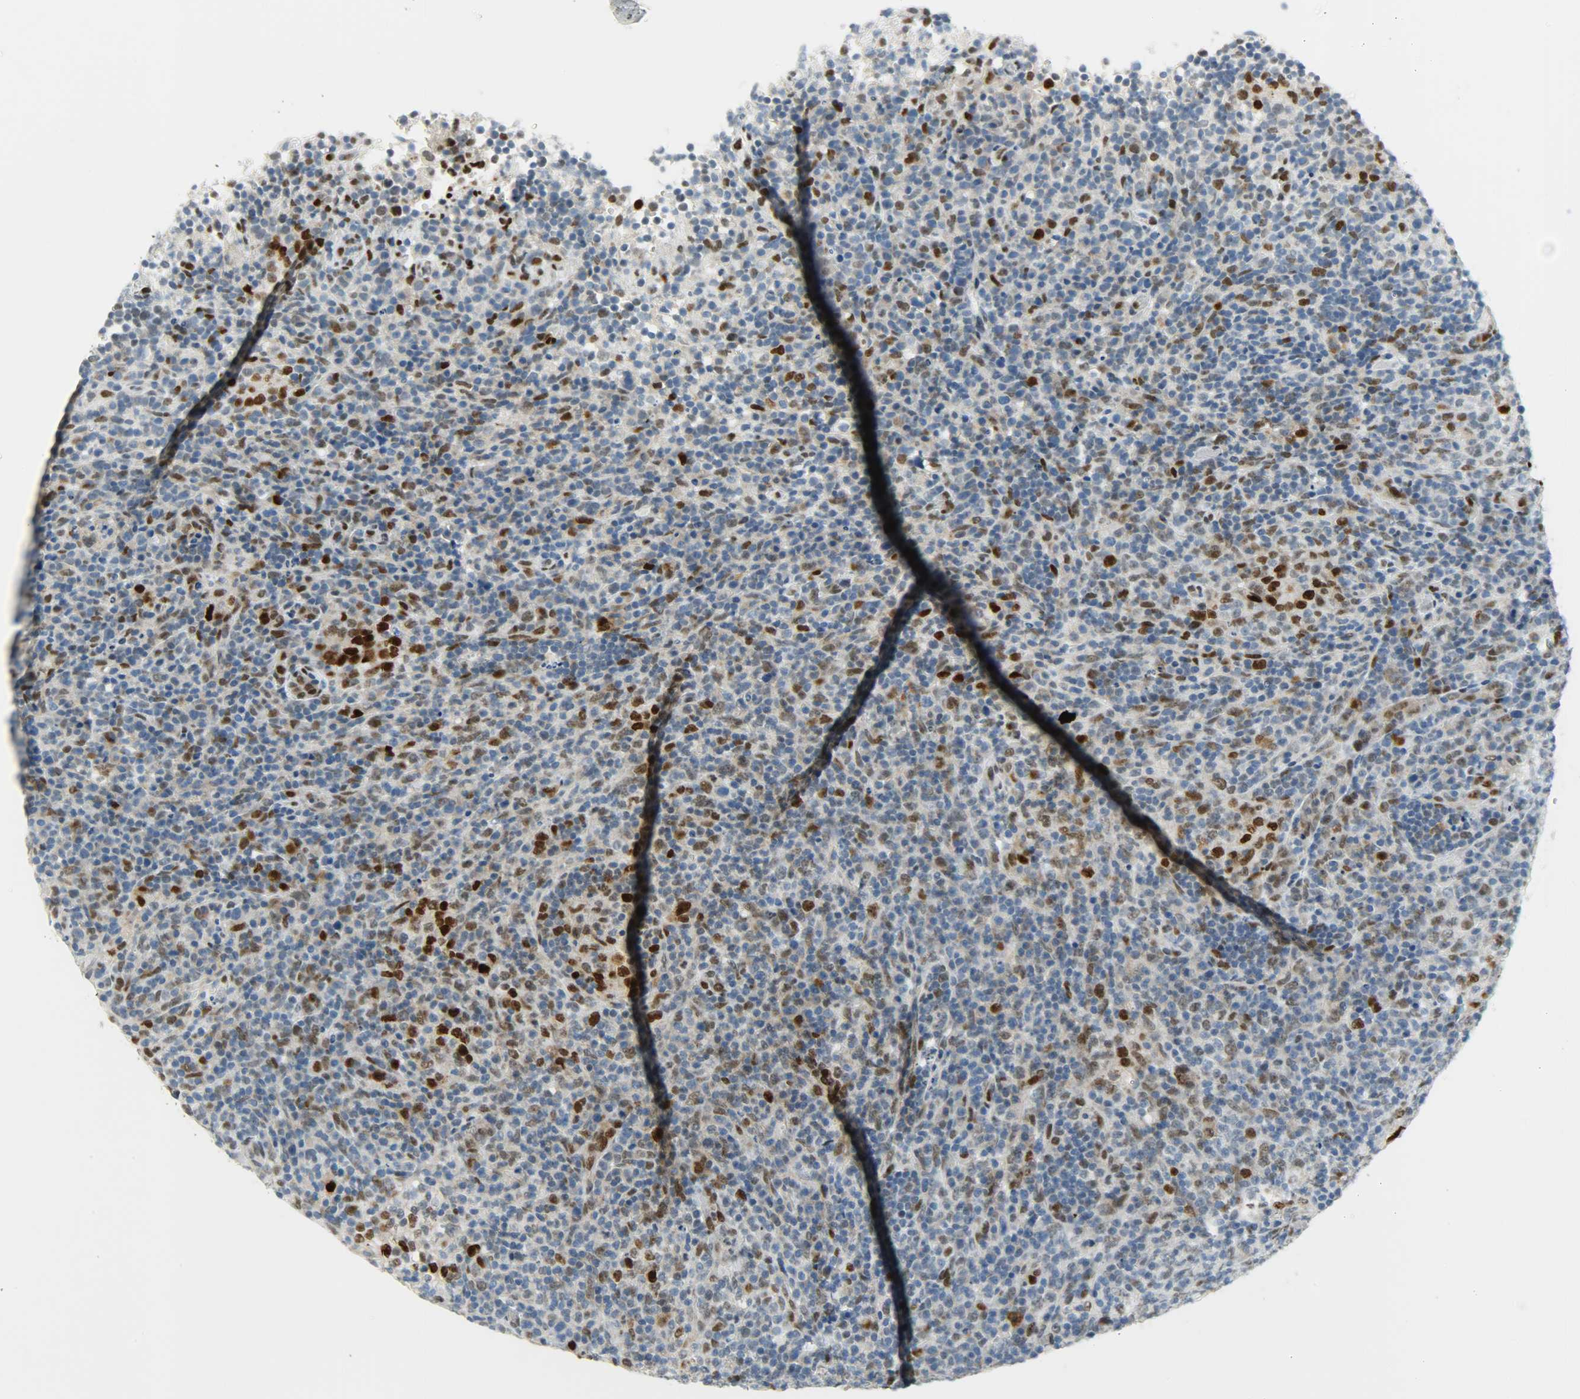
{"staining": {"intensity": "moderate", "quantity": "<25%", "location": "nuclear"}, "tissue": "lymphoma", "cell_type": "Tumor cells", "image_type": "cancer", "snomed": [{"axis": "morphology", "description": "Malignant lymphoma, non-Hodgkin's type, High grade"}, {"axis": "topography", "description": "Lymph node"}], "caption": "Immunohistochemistry (IHC) staining of lymphoma, which shows low levels of moderate nuclear expression in approximately <25% of tumor cells indicating moderate nuclear protein expression. The staining was performed using DAB (3,3'-diaminobenzidine) (brown) for protein detection and nuclei were counterstained in hematoxylin (blue).", "gene": "JUNB", "patient": {"sex": "female", "age": 76}}